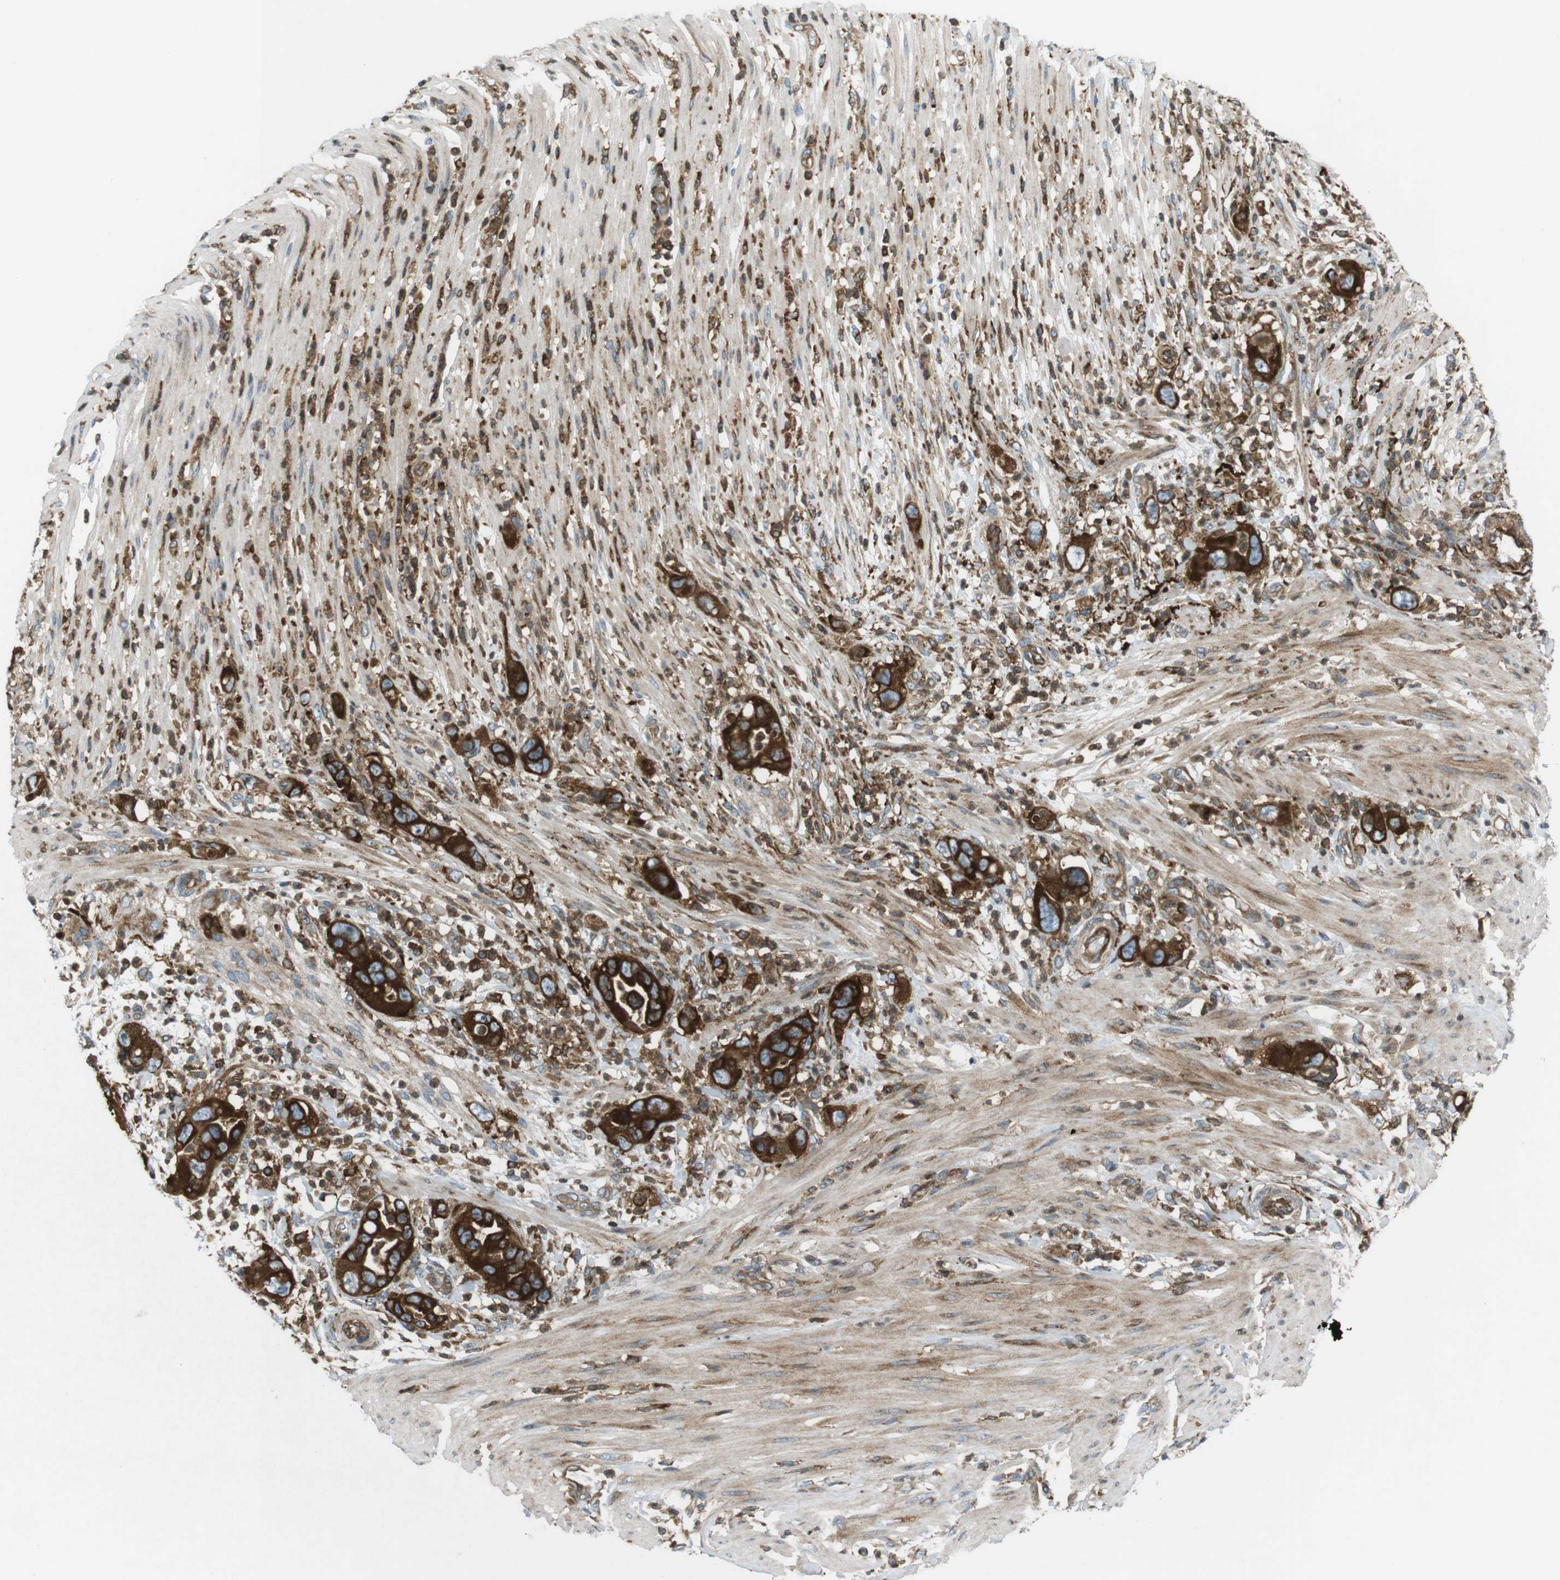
{"staining": {"intensity": "strong", "quantity": ">75%", "location": "cytoplasmic/membranous"}, "tissue": "pancreatic cancer", "cell_type": "Tumor cells", "image_type": "cancer", "snomed": [{"axis": "morphology", "description": "Adenocarcinoma, NOS"}, {"axis": "topography", "description": "Pancreas"}], "caption": "Pancreatic cancer stained with DAB (3,3'-diaminobenzidine) IHC reveals high levels of strong cytoplasmic/membranous expression in about >75% of tumor cells. (brown staining indicates protein expression, while blue staining denotes nuclei).", "gene": "FLII", "patient": {"sex": "female", "age": 71}}